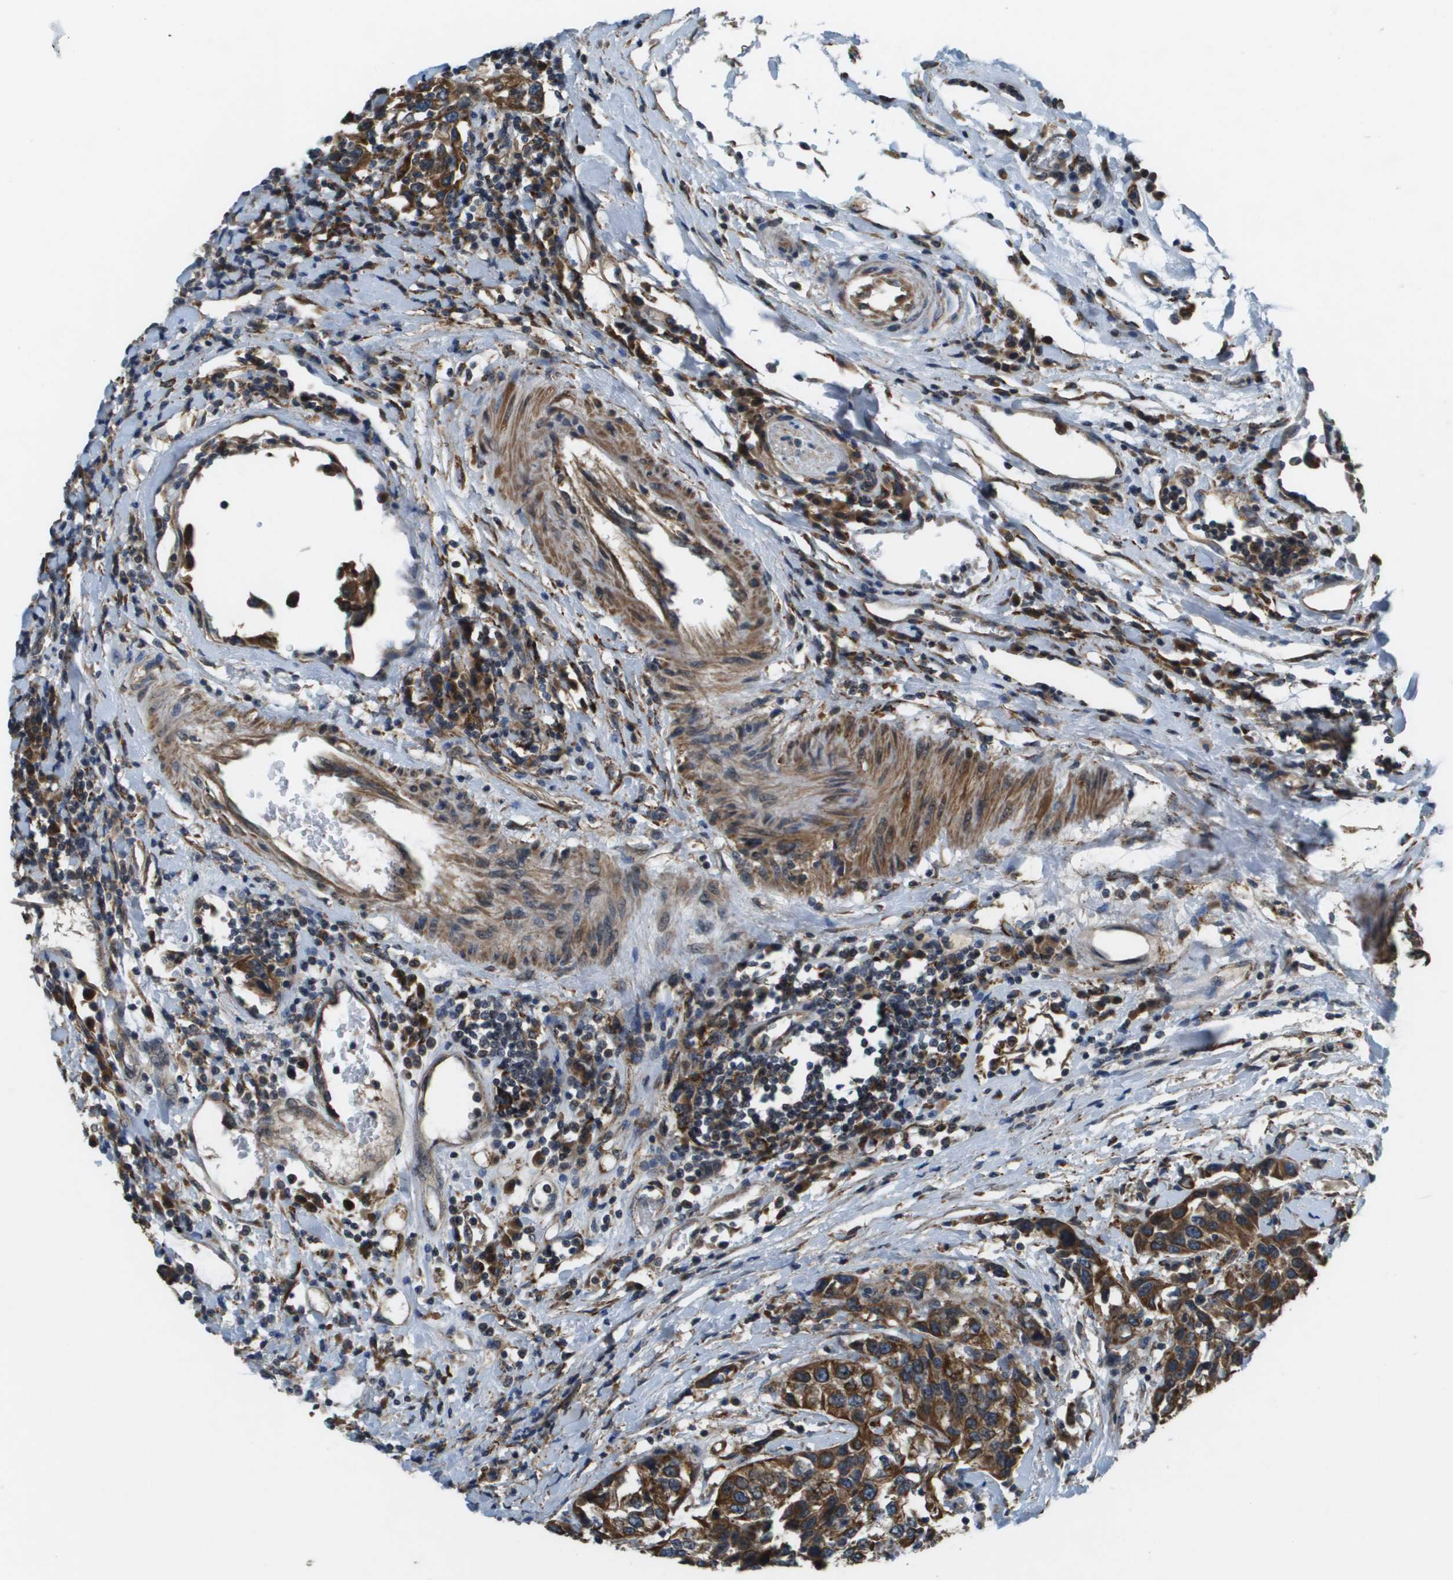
{"staining": {"intensity": "strong", "quantity": ">75%", "location": "cytoplasmic/membranous"}, "tissue": "urothelial cancer", "cell_type": "Tumor cells", "image_type": "cancer", "snomed": [{"axis": "morphology", "description": "Urothelial carcinoma, High grade"}, {"axis": "topography", "description": "Urinary bladder"}], "caption": "High-magnification brightfield microscopy of urothelial cancer stained with DAB (brown) and counterstained with hematoxylin (blue). tumor cells exhibit strong cytoplasmic/membranous staining is identified in approximately>75% of cells.", "gene": "CDKN2C", "patient": {"sex": "female", "age": 80}}